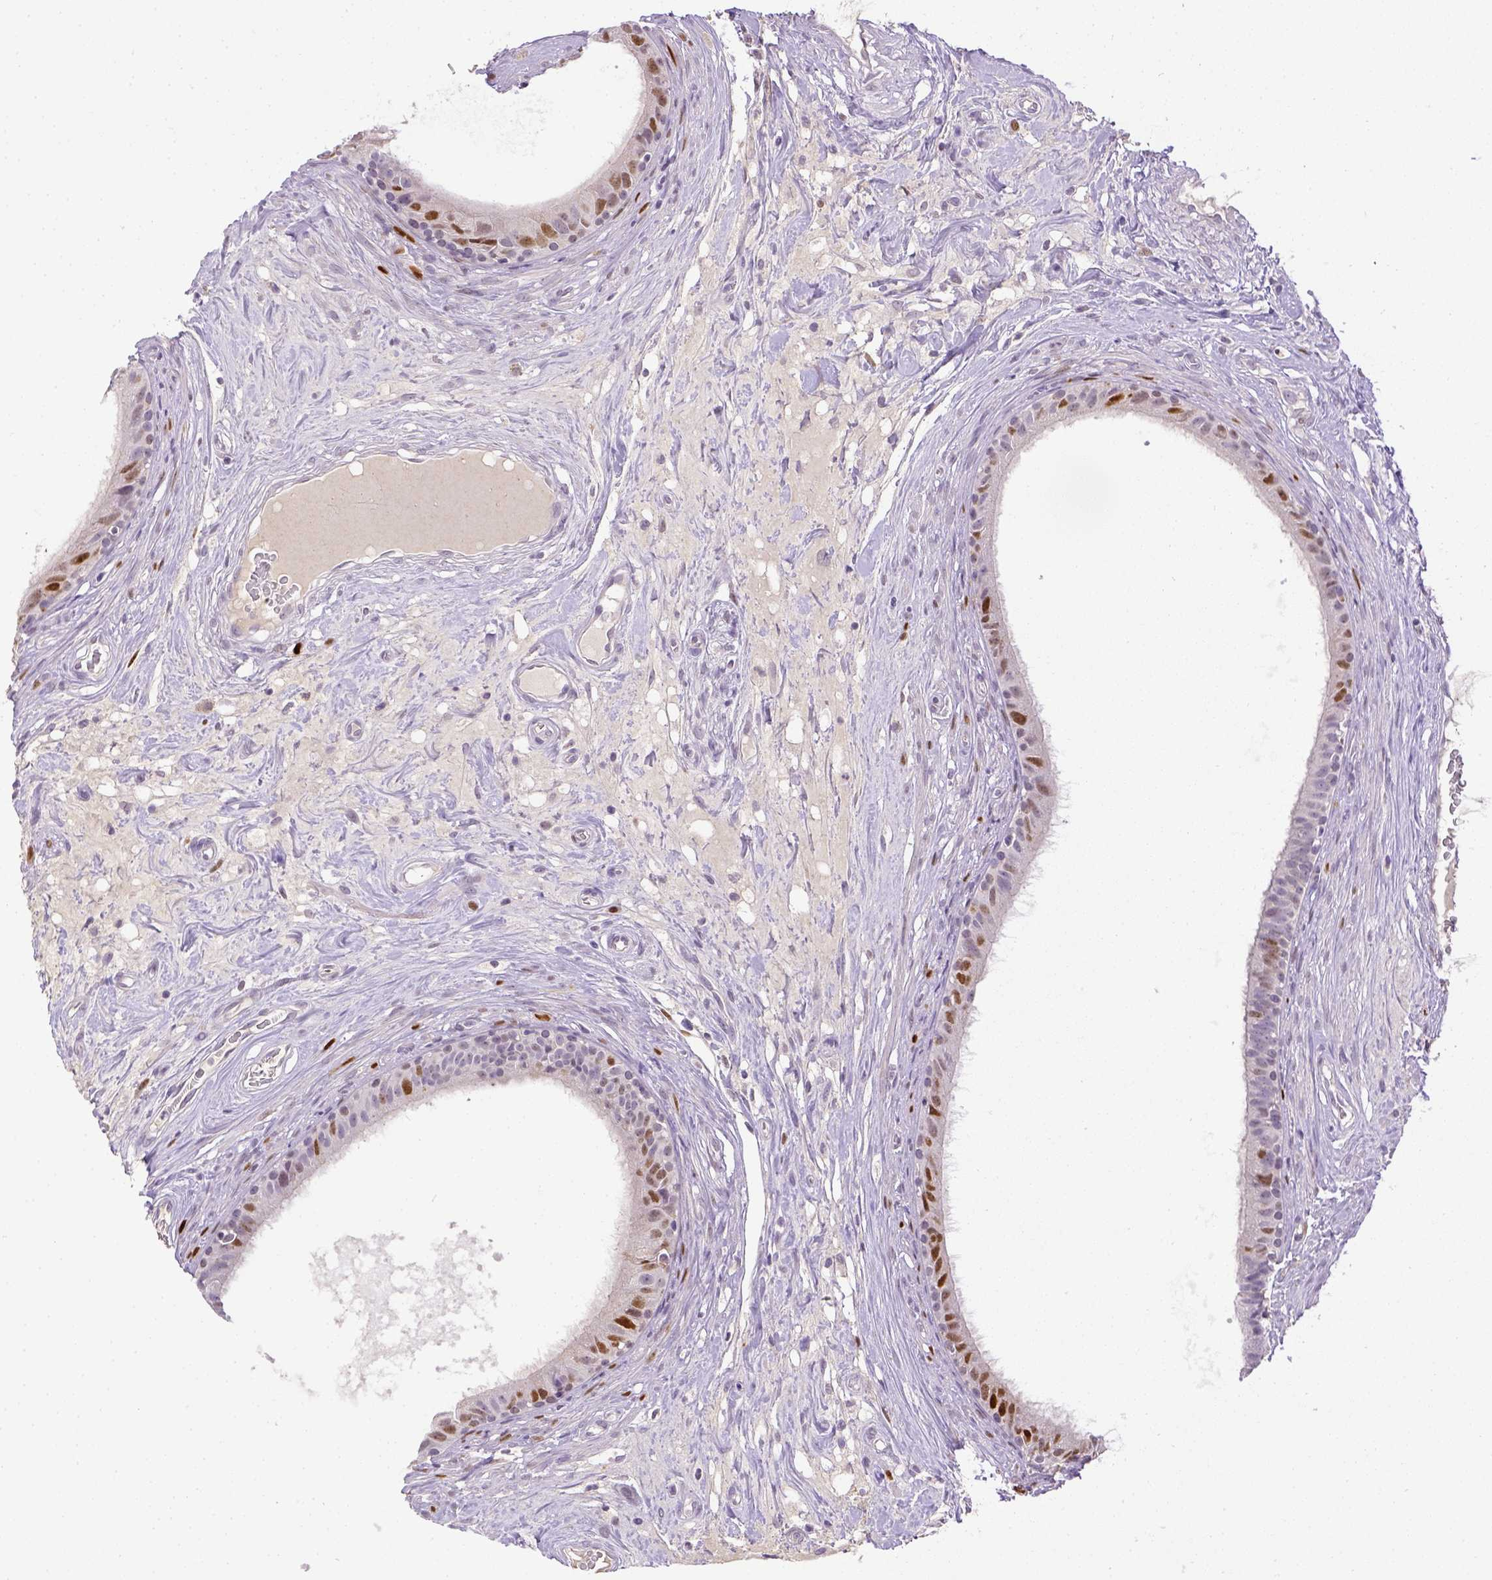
{"staining": {"intensity": "moderate", "quantity": "25%-75%", "location": "nuclear"}, "tissue": "epididymis", "cell_type": "Glandular cells", "image_type": "normal", "snomed": [{"axis": "morphology", "description": "Normal tissue, NOS"}, {"axis": "topography", "description": "Epididymis"}], "caption": "Moderate nuclear protein expression is seen in approximately 25%-75% of glandular cells in epididymis.", "gene": "CDKN1A", "patient": {"sex": "male", "age": 59}}